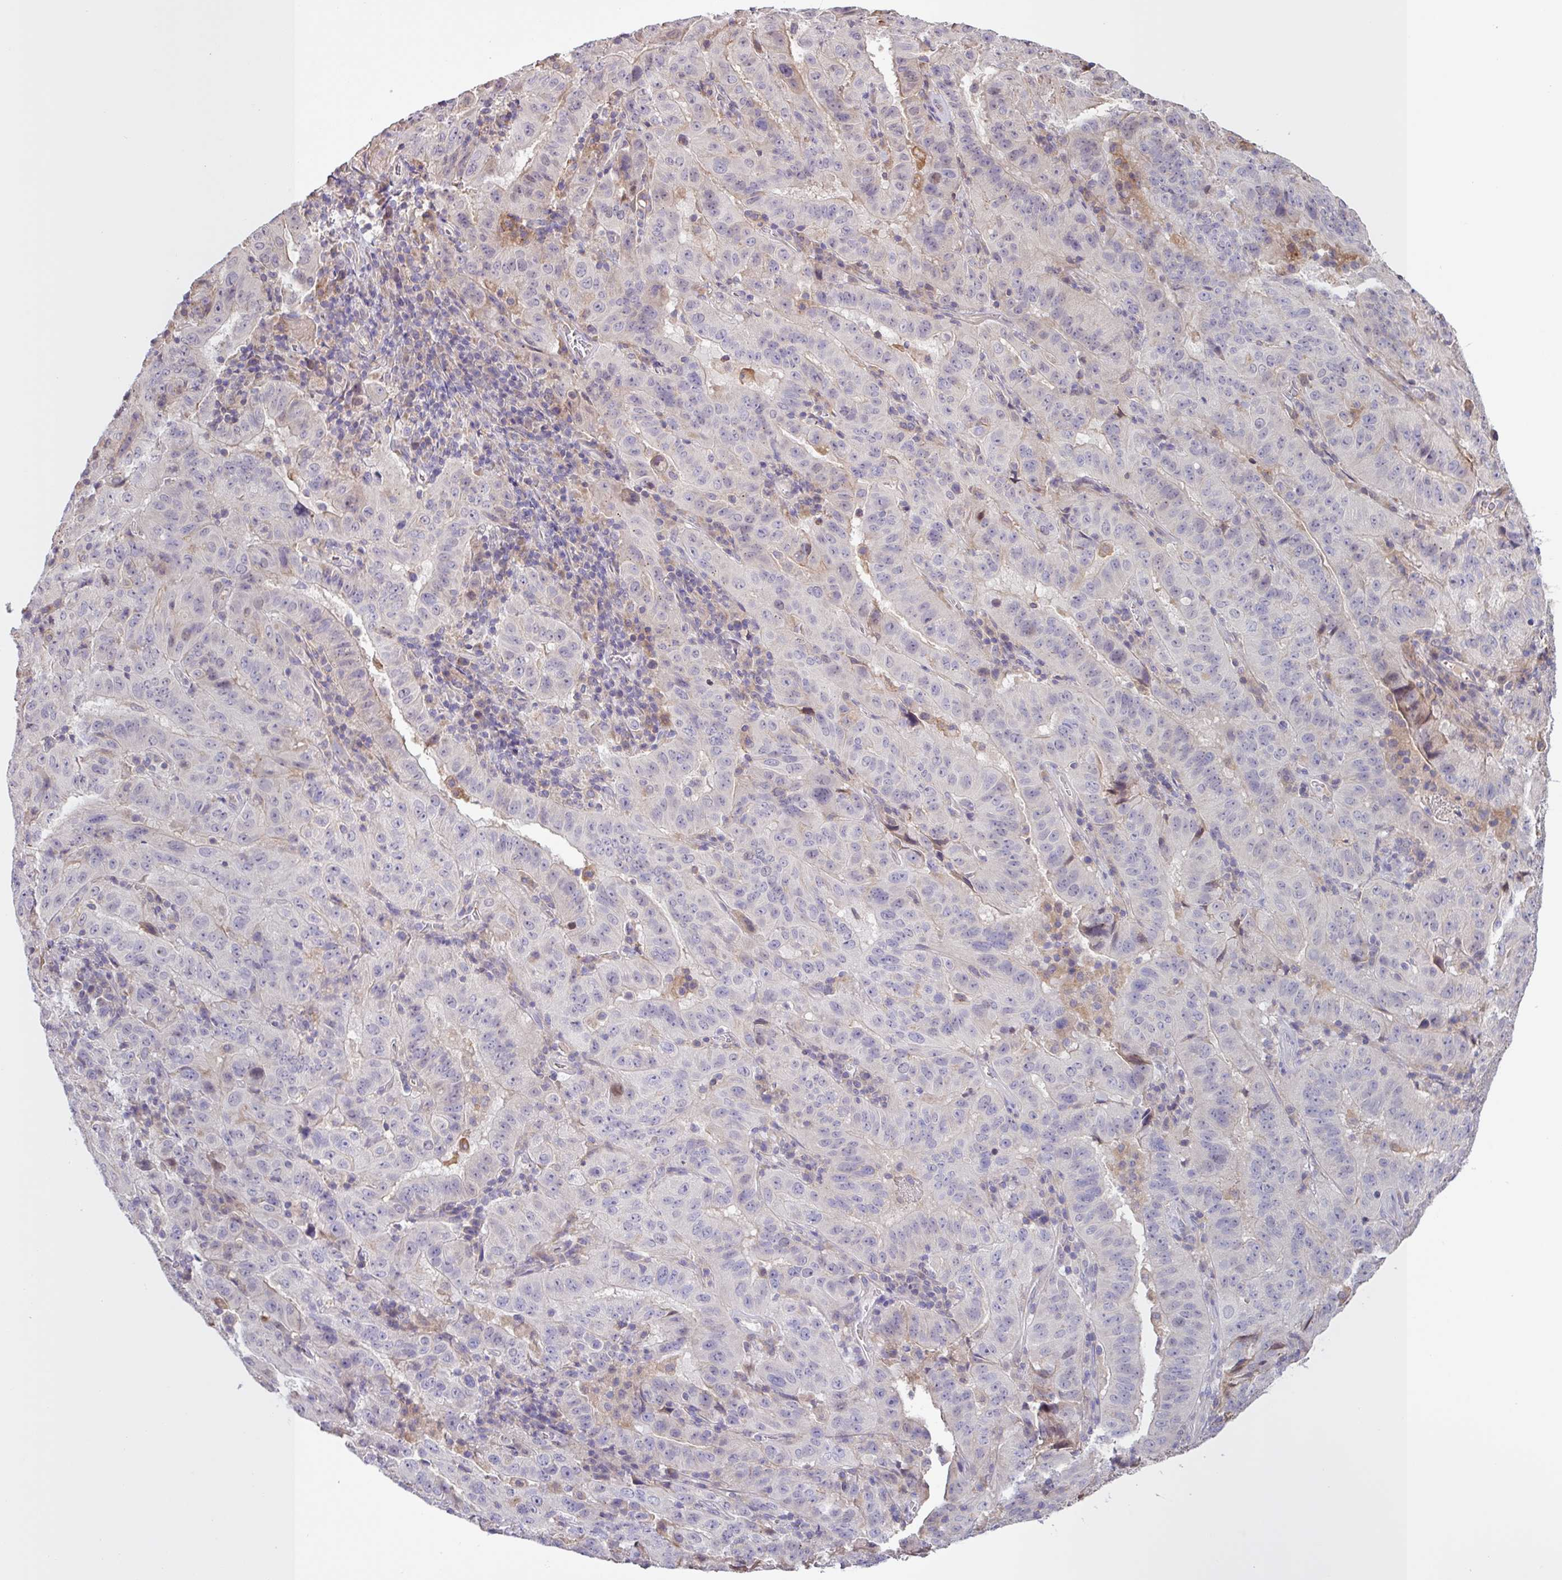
{"staining": {"intensity": "negative", "quantity": "none", "location": "none"}, "tissue": "pancreatic cancer", "cell_type": "Tumor cells", "image_type": "cancer", "snomed": [{"axis": "morphology", "description": "Adenocarcinoma, NOS"}, {"axis": "topography", "description": "Pancreas"}], "caption": "Tumor cells show no significant staining in pancreatic cancer.", "gene": "SFTPB", "patient": {"sex": "male", "age": 63}}